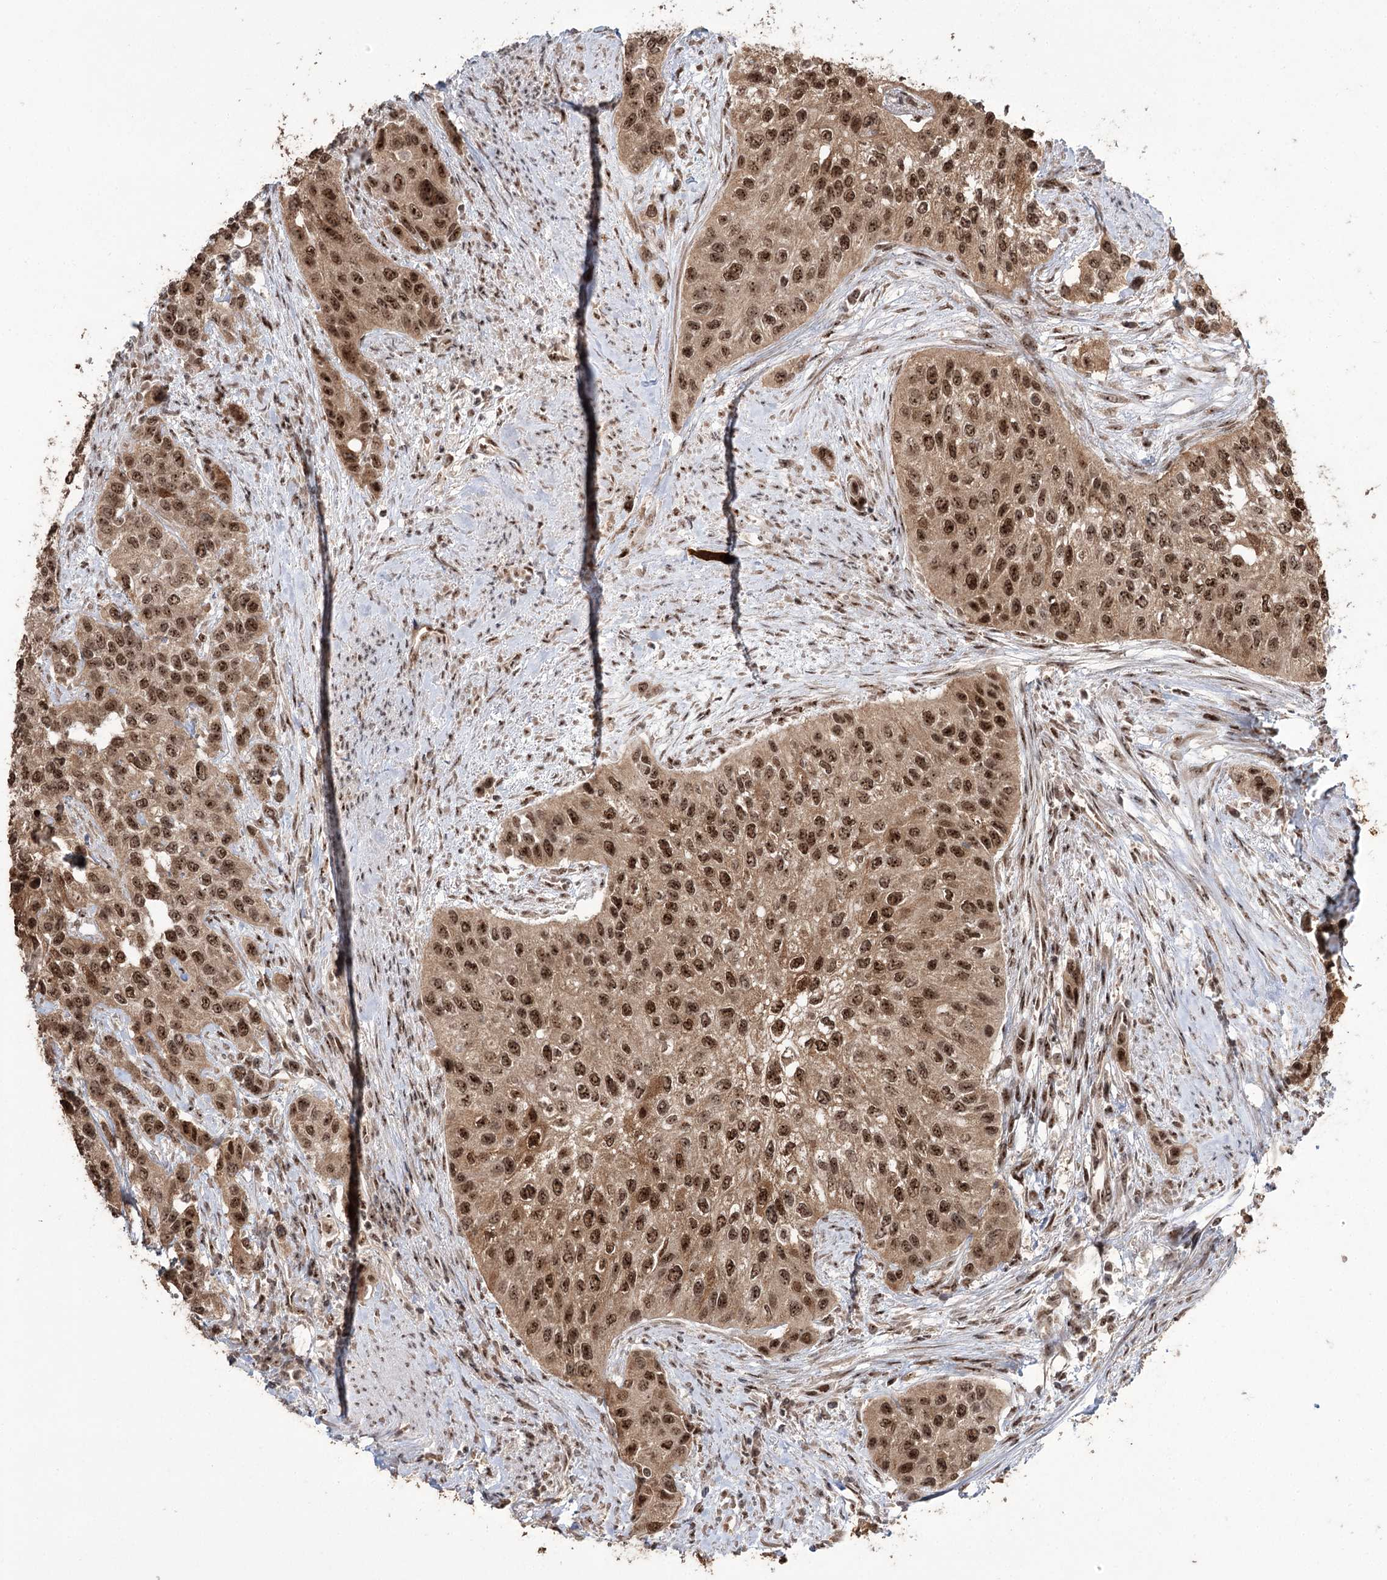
{"staining": {"intensity": "strong", "quantity": ">75%", "location": "nuclear"}, "tissue": "urothelial cancer", "cell_type": "Tumor cells", "image_type": "cancer", "snomed": [{"axis": "morphology", "description": "Normal tissue, NOS"}, {"axis": "morphology", "description": "Urothelial carcinoma, High grade"}, {"axis": "topography", "description": "Vascular tissue"}, {"axis": "topography", "description": "Urinary bladder"}], "caption": "Strong nuclear staining is present in approximately >75% of tumor cells in urothelial carcinoma (high-grade).", "gene": "ERCC3", "patient": {"sex": "female", "age": 56}}